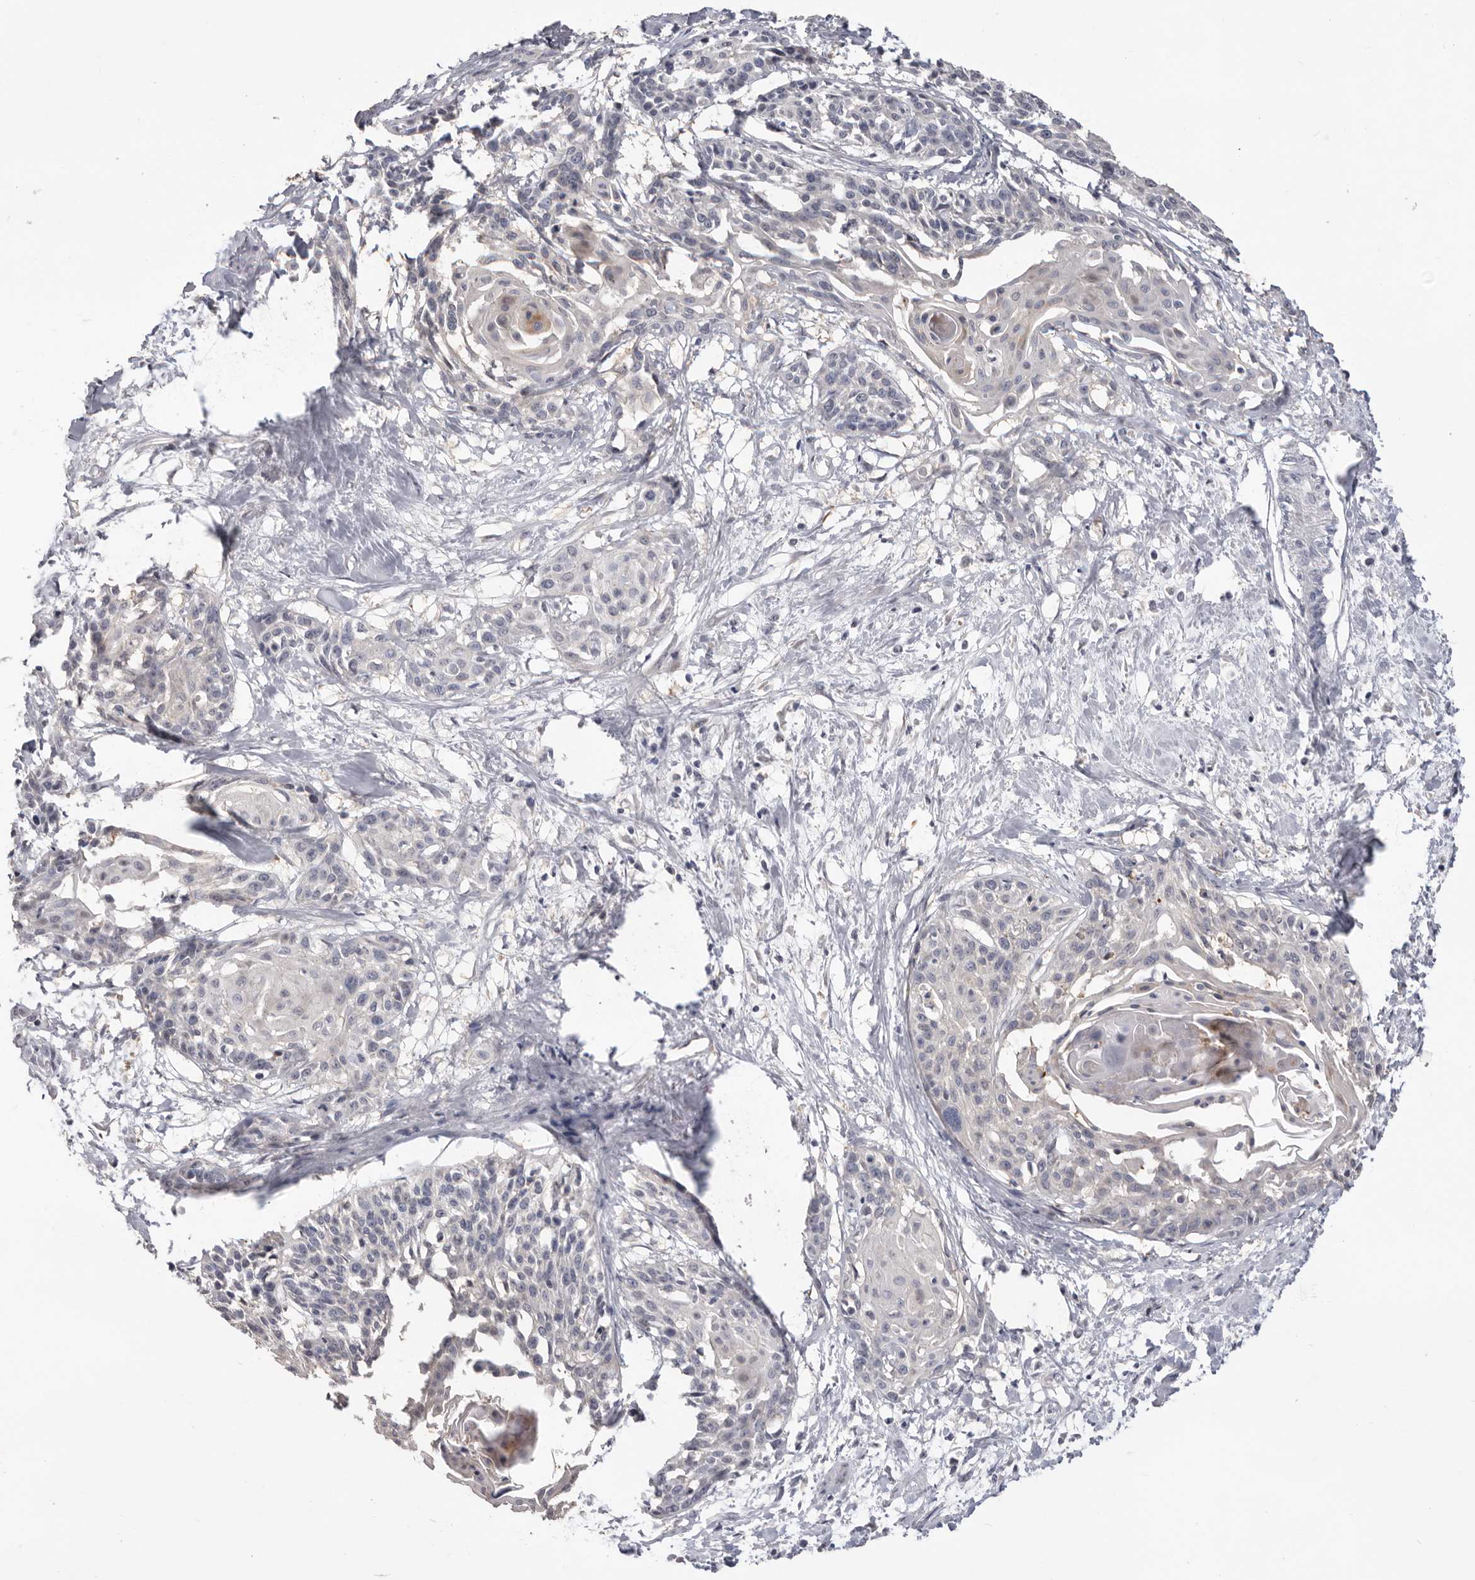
{"staining": {"intensity": "negative", "quantity": "none", "location": "none"}, "tissue": "cervical cancer", "cell_type": "Tumor cells", "image_type": "cancer", "snomed": [{"axis": "morphology", "description": "Squamous cell carcinoma, NOS"}, {"axis": "topography", "description": "Cervix"}], "caption": "Immunohistochemistry (IHC) of squamous cell carcinoma (cervical) demonstrates no expression in tumor cells.", "gene": "DOP1A", "patient": {"sex": "female", "age": 57}}